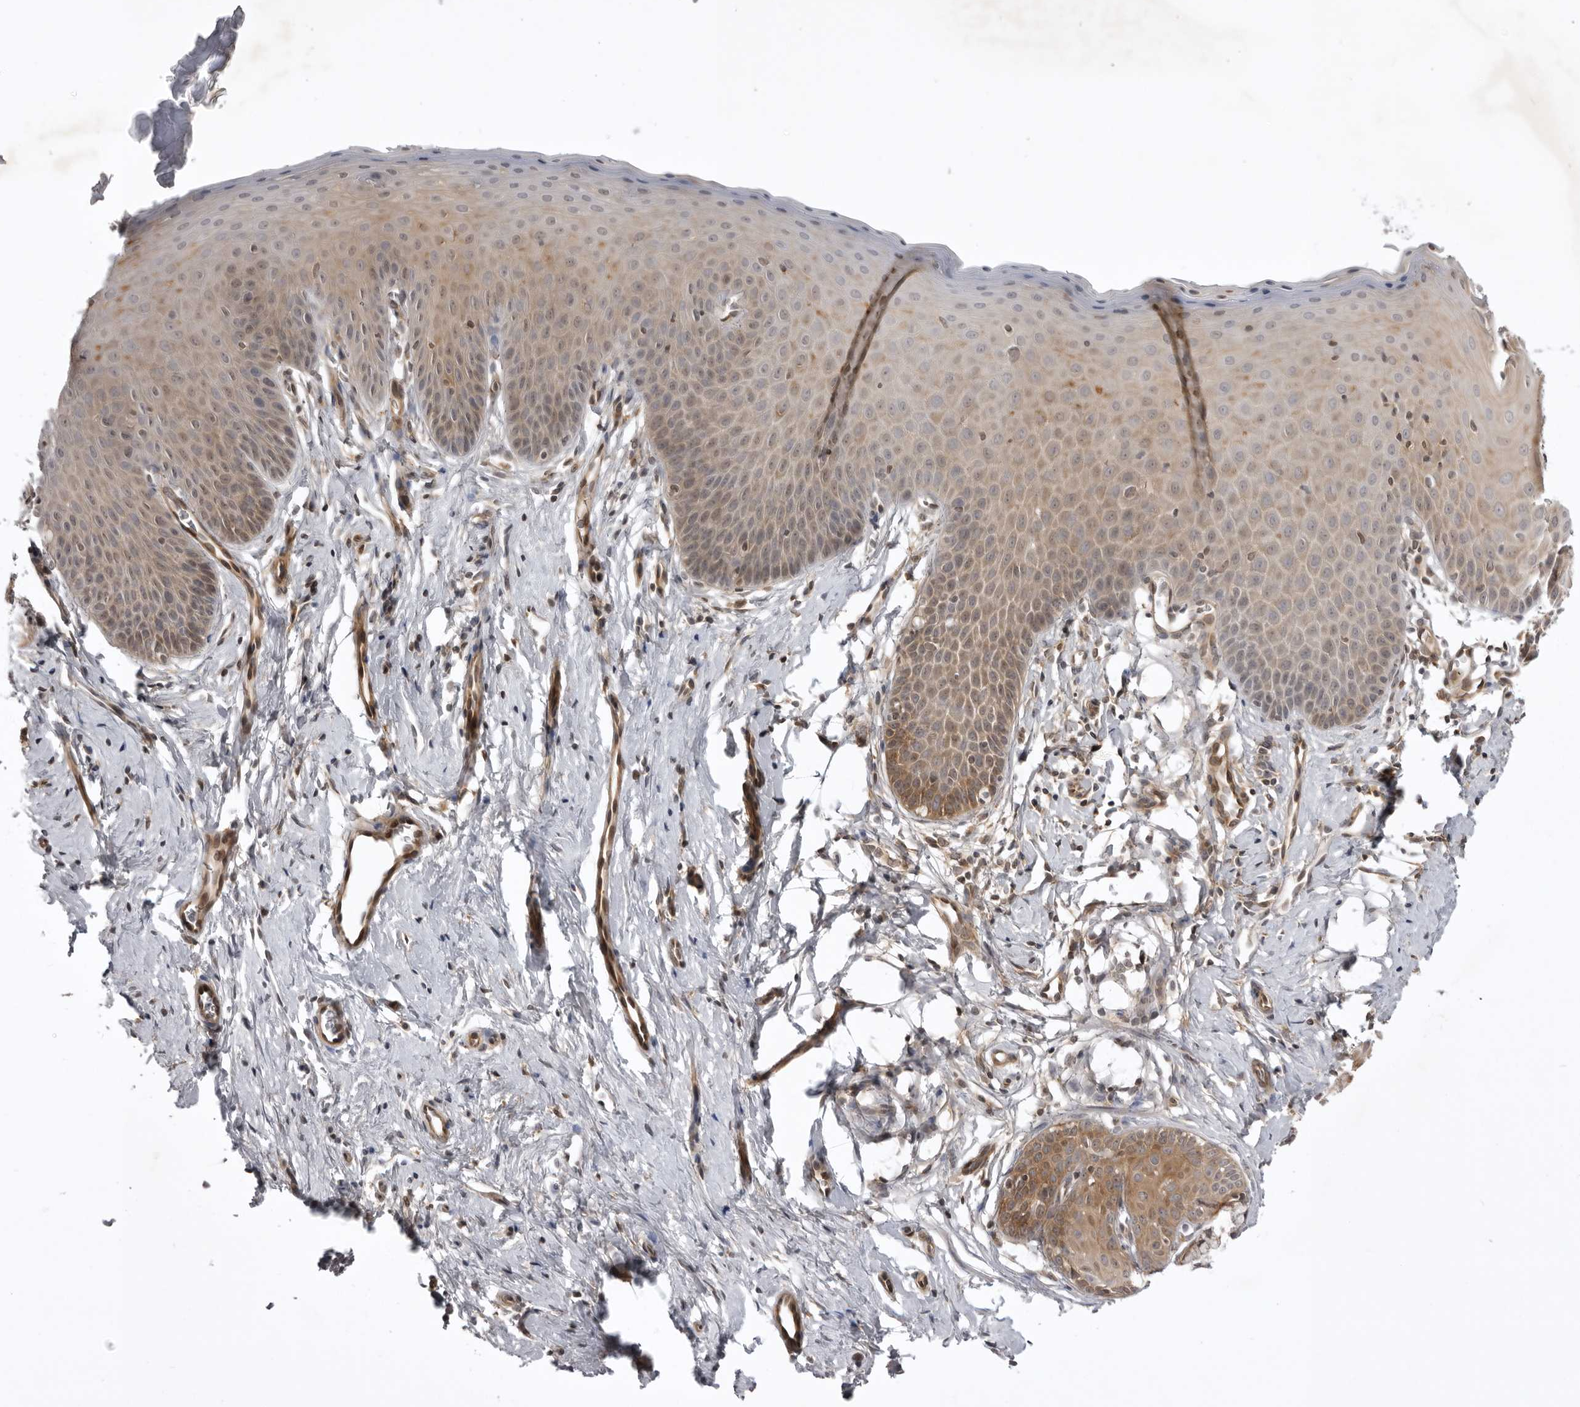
{"staining": {"intensity": "weak", "quantity": "25%-75%", "location": "cytoplasmic/membranous"}, "tissue": "cervix", "cell_type": "Glandular cells", "image_type": "normal", "snomed": [{"axis": "morphology", "description": "Normal tissue, NOS"}, {"axis": "topography", "description": "Cervix"}], "caption": "Protein expression analysis of normal human cervix reveals weak cytoplasmic/membranous staining in approximately 25%-75% of glandular cells.", "gene": "USP43", "patient": {"sex": "female", "age": 36}}